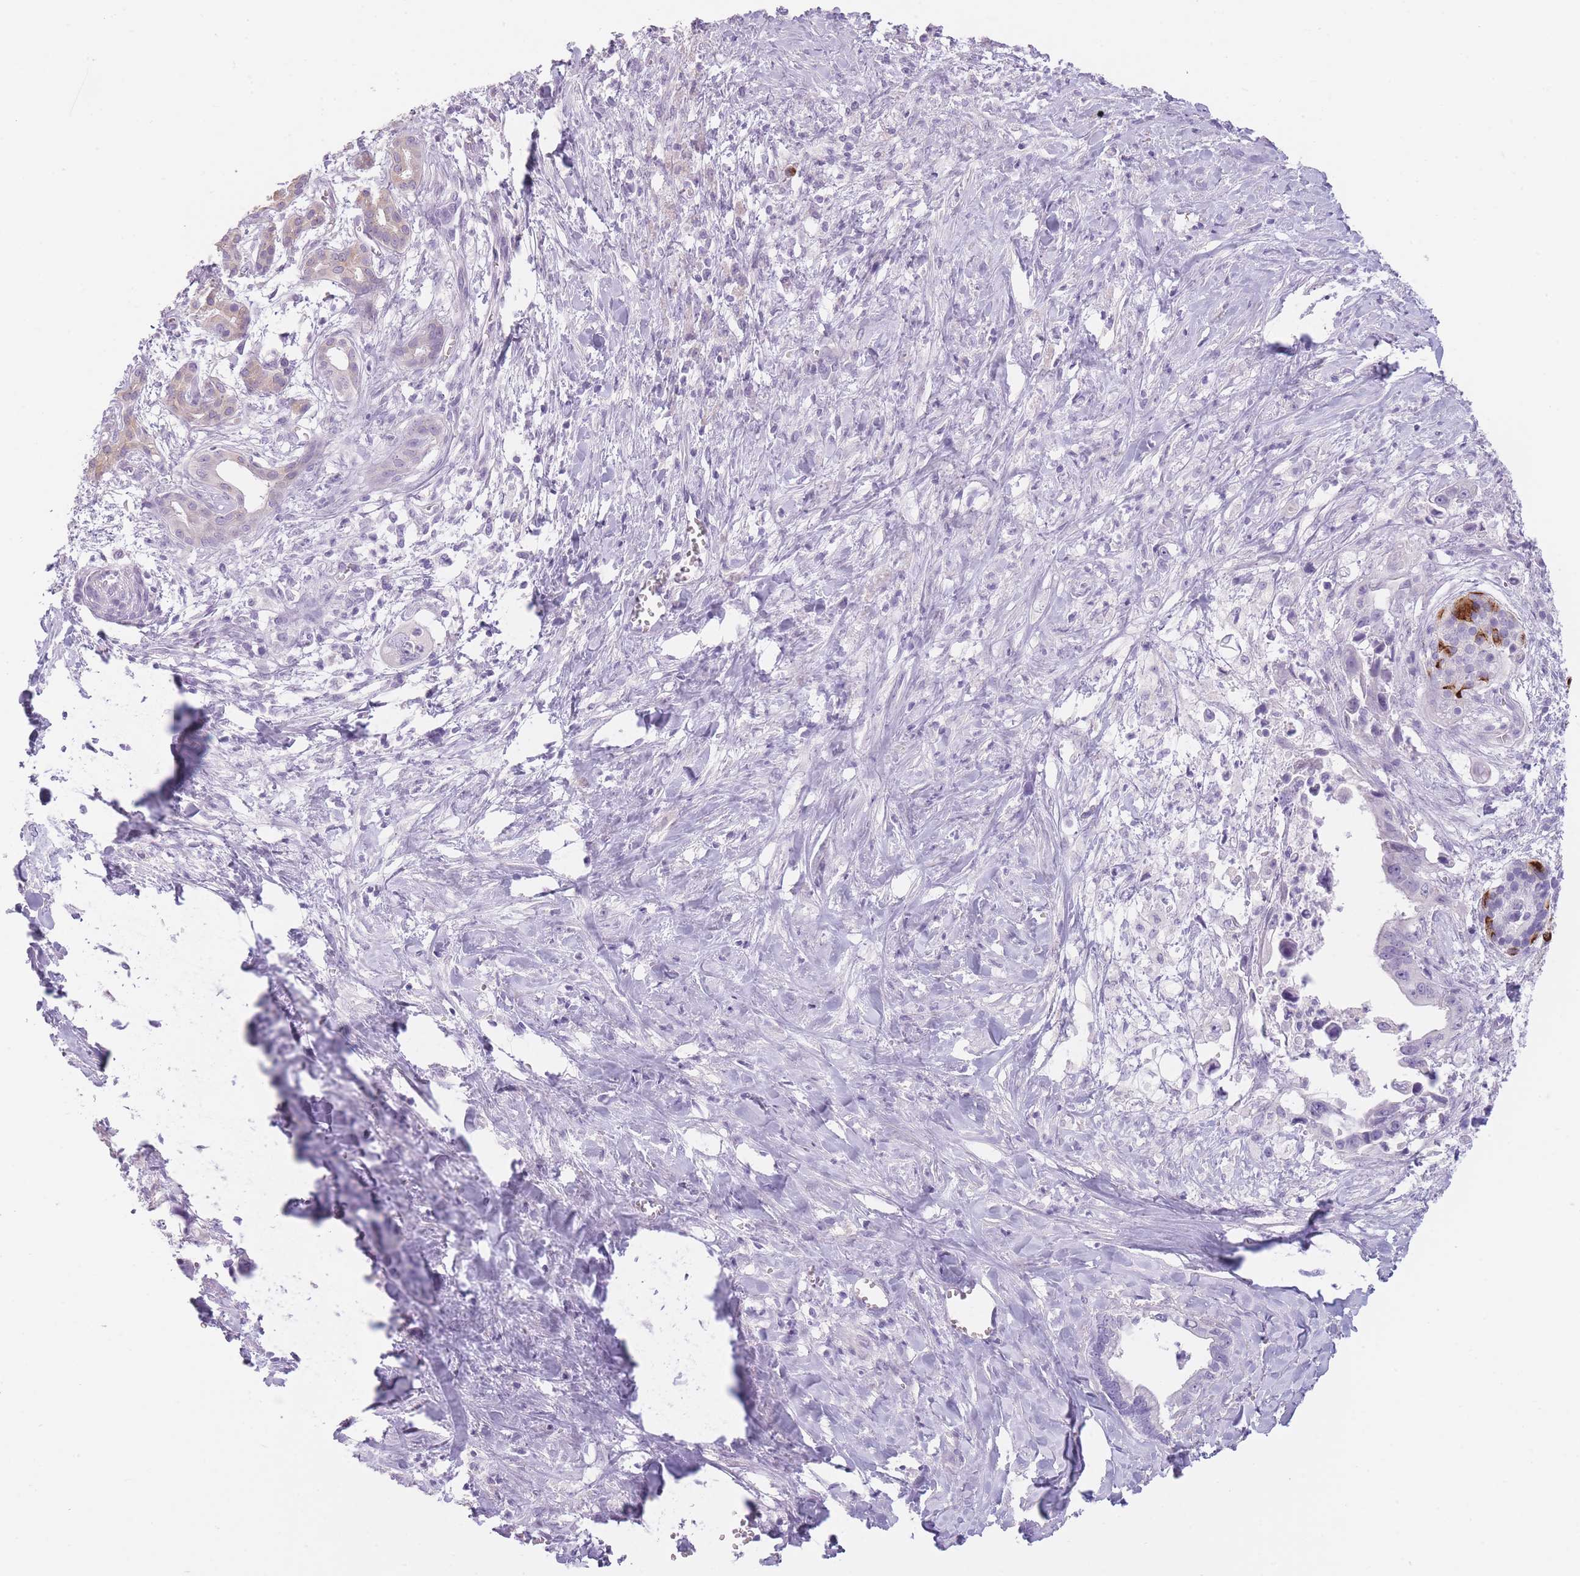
{"staining": {"intensity": "negative", "quantity": "none", "location": "none"}, "tissue": "pancreatic cancer", "cell_type": "Tumor cells", "image_type": "cancer", "snomed": [{"axis": "morphology", "description": "Adenocarcinoma, NOS"}, {"axis": "topography", "description": "Pancreas"}], "caption": "Tumor cells are negative for brown protein staining in adenocarcinoma (pancreatic).", "gene": "TMEM236", "patient": {"sex": "male", "age": 61}}